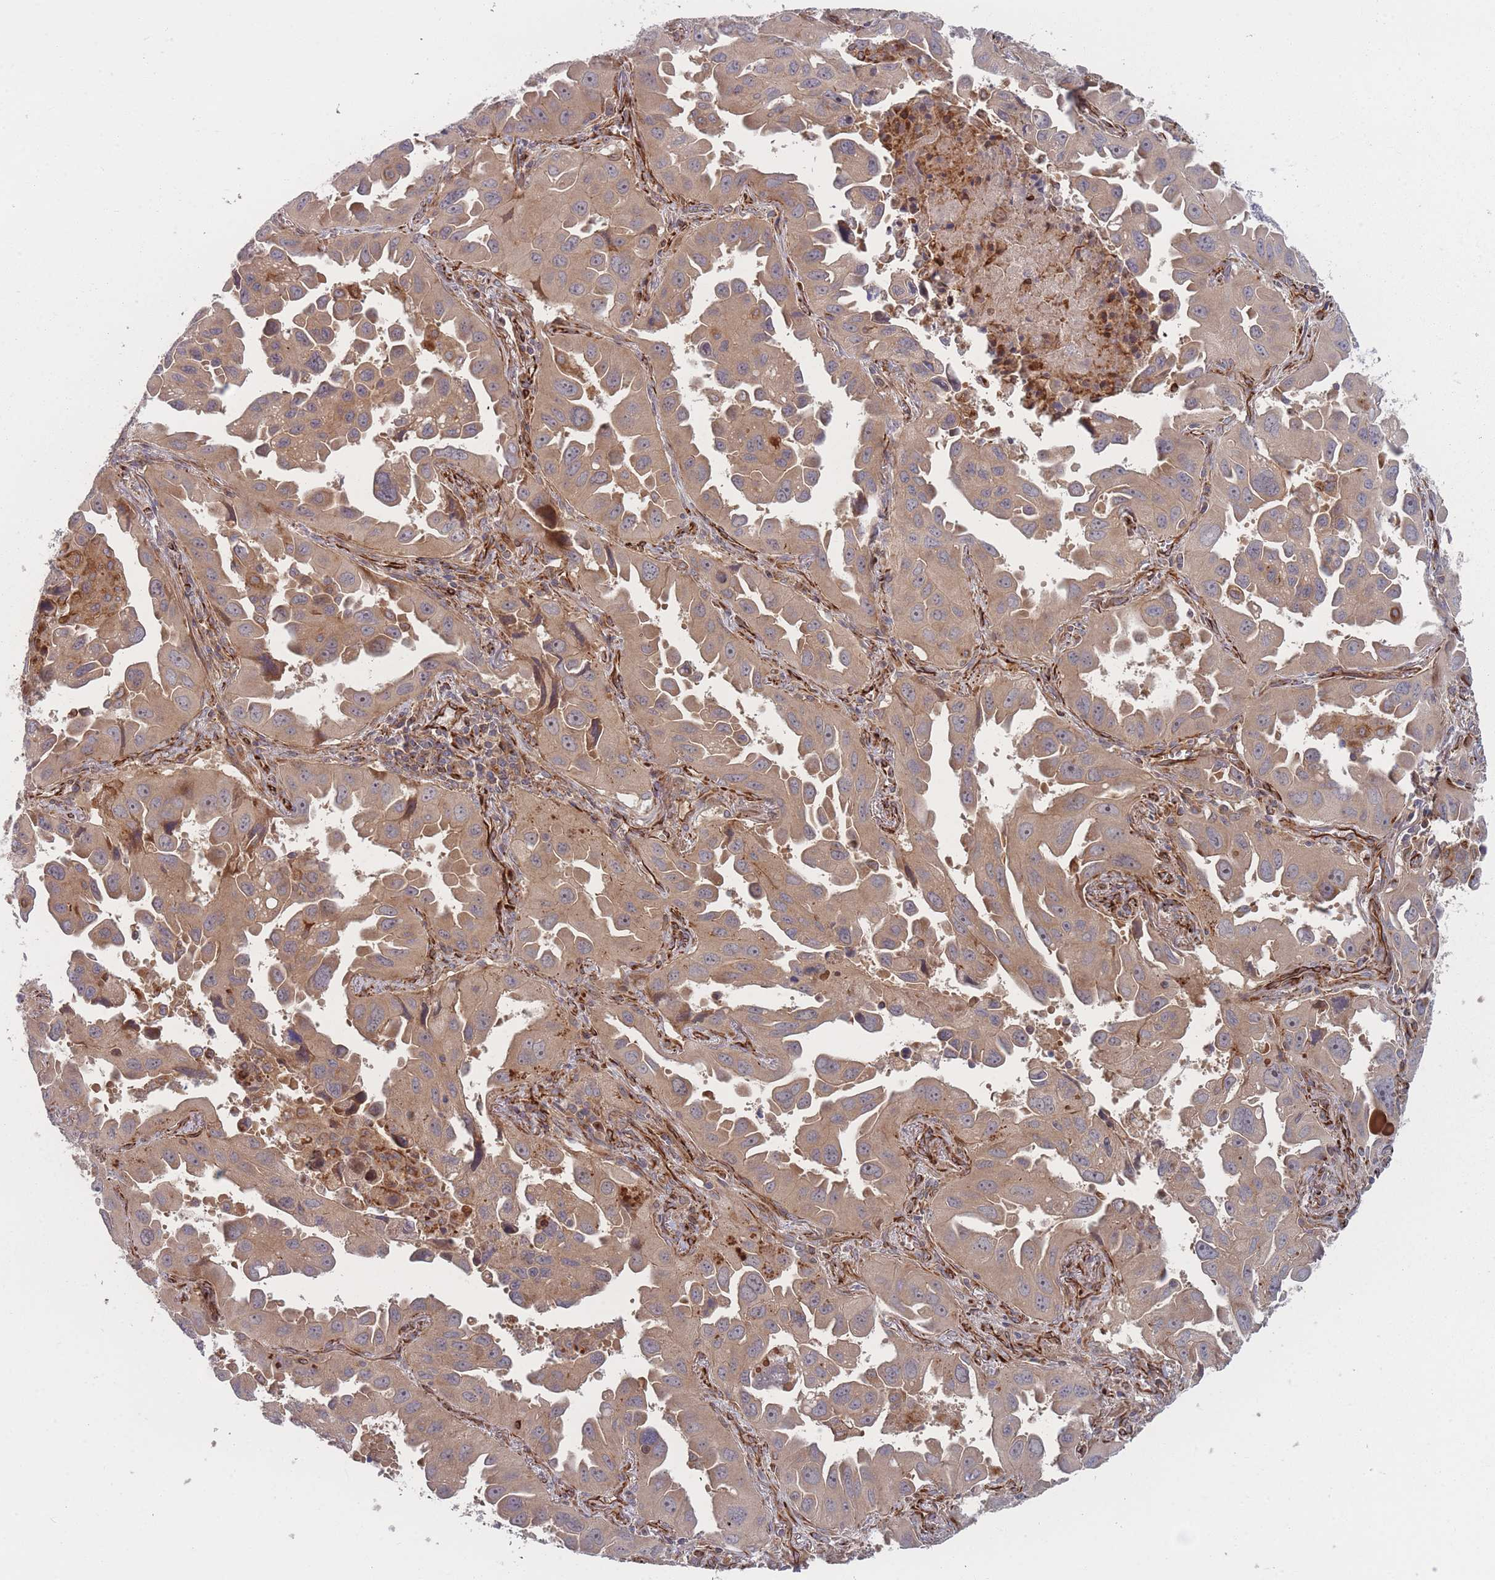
{"staining": {"intensity": "weak", "quantity": ">75%", "location": "cytoplasmic/membranous"}, "tissue": "lung cancer", "cell_type": "Tumor cells", "image_type": "cancer", "snomed": [{"axis": "morphology", "description": "Adenocarcinoma, NOS"}, {"axis": "topography", "description": "Lung"}], "caption": "Tumor cells show low levels of weak cytoplasmic/membranous positivity in approximately >75% of cells in adenocarcinoma (lung).", "gene": "EEF1AKMT2", "patient": {"sex": "male", "age": 66}}